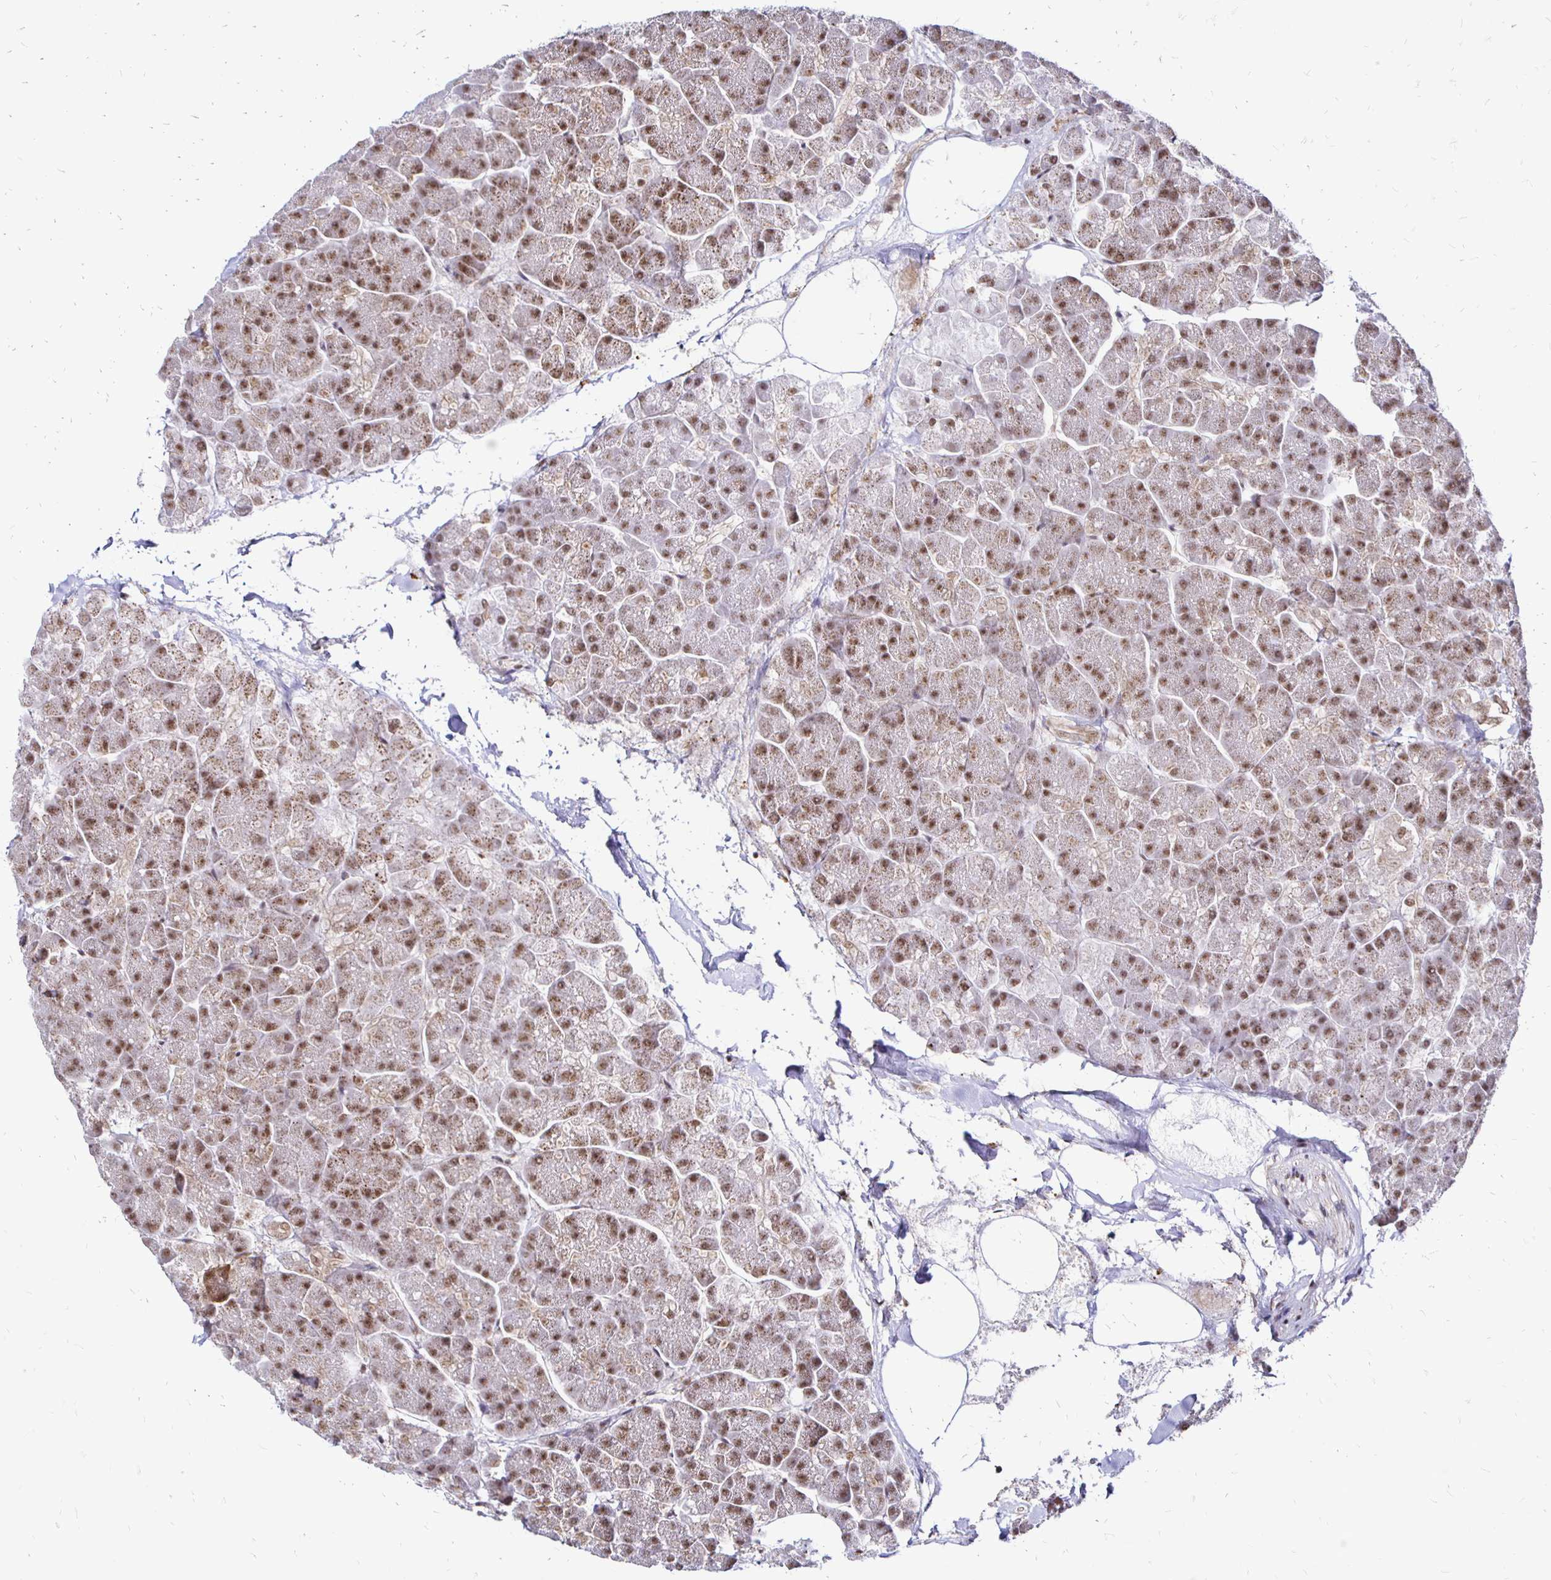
{"staining": {"intensity": "moderate", "quantity": ">75%", "location": "nuclear"}, "tissue": "pancreas", "cell_type": "Exocrine glandular cells", "image_type": "normal", "snomed": [{"axis": "morphology", "description": "Normal tissue, NOS"}, {"axis": "topography", "description": "Pancreas"}, {"axis": "topography", "description": "Peripheral nerve tissue"}], "caption": "Brown immunohistochemical staining in normal human pancreas exhibits moderate nuclear positivity in about >75% of exocrine glandular cells. (IHC, brightfield microscopy, high magnification).", "gene": "SIN3A", "patient": {"sex": "male", "age": 54}}